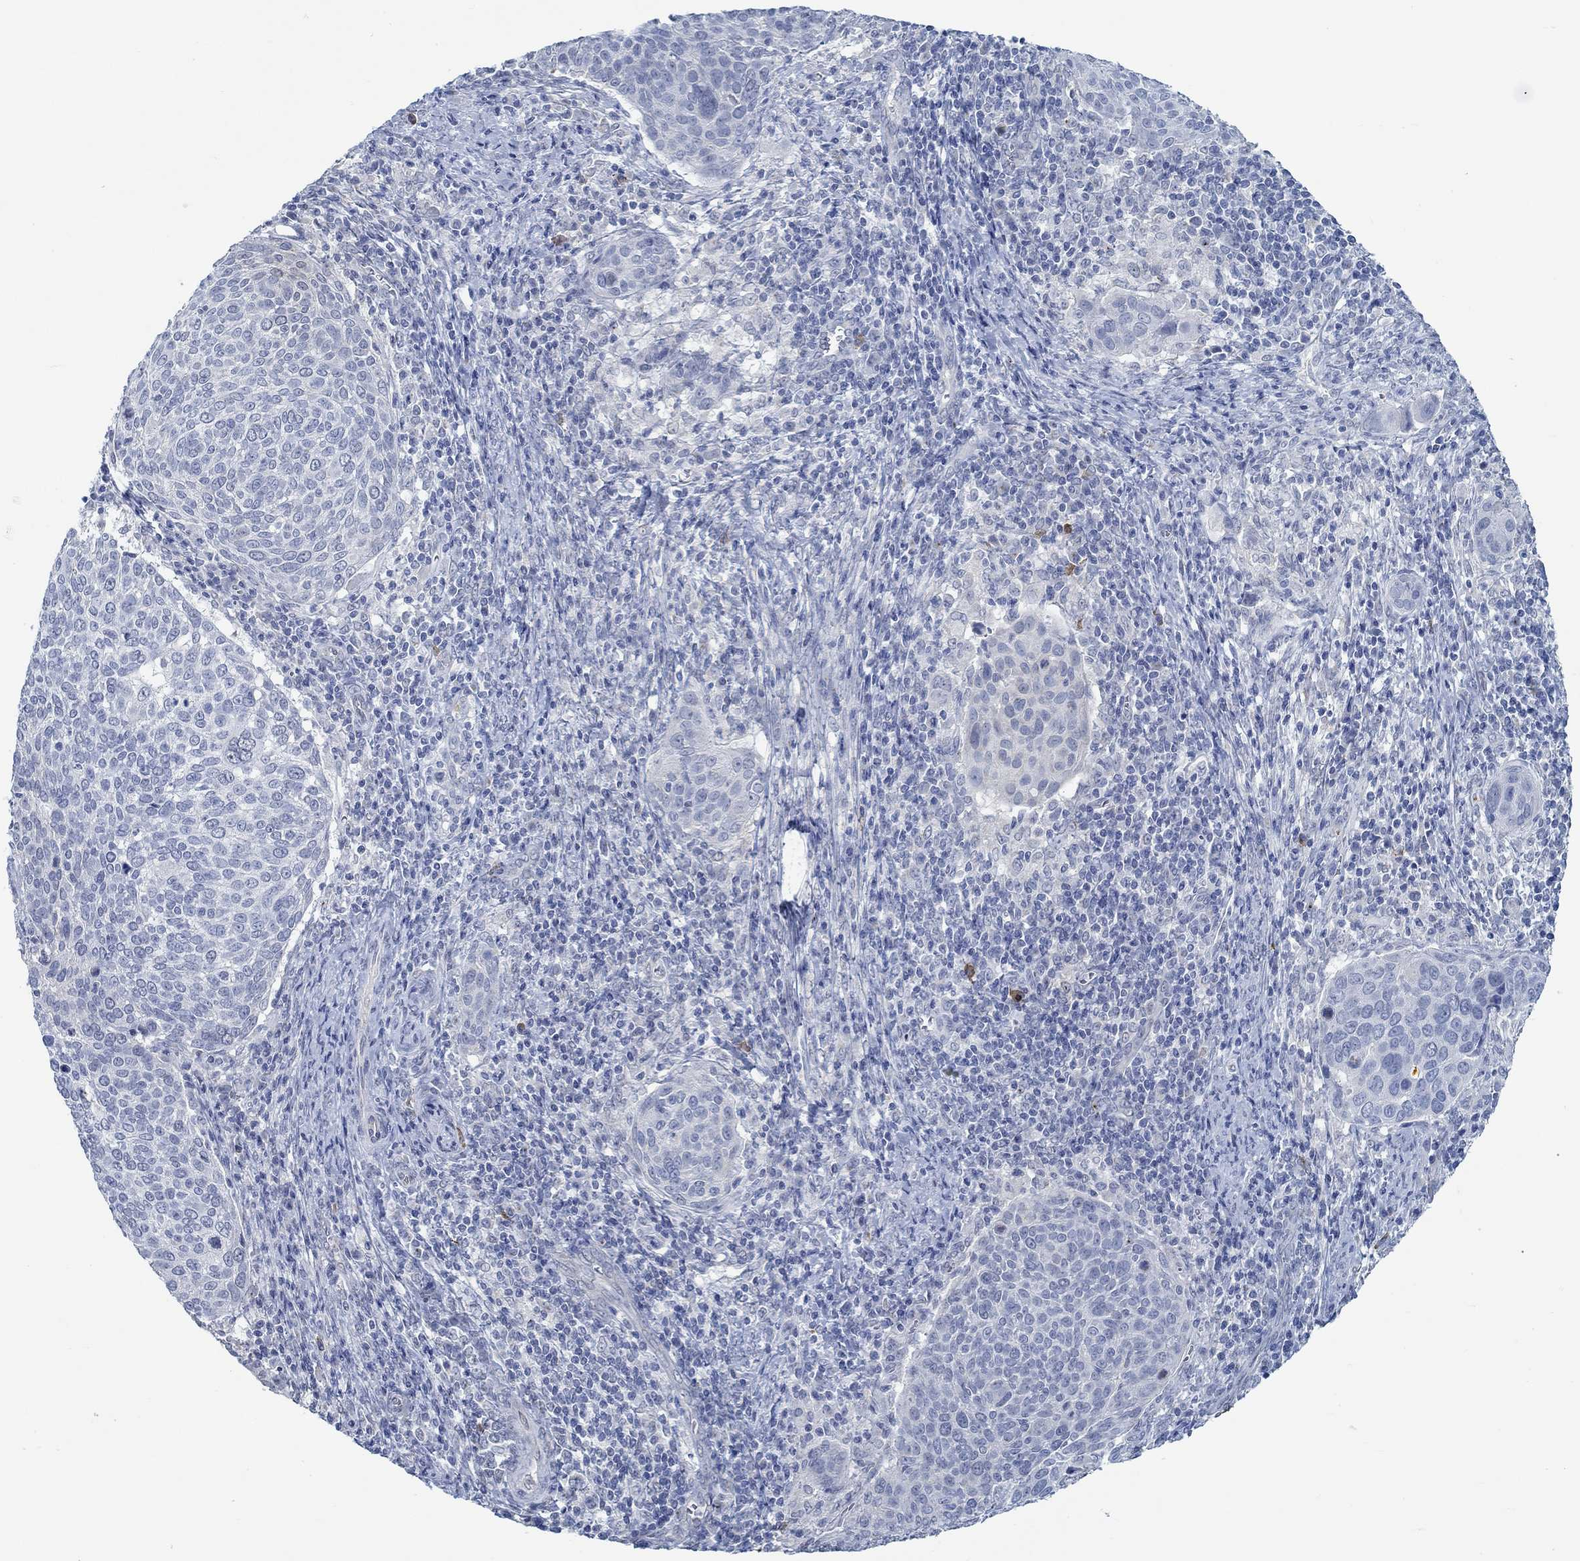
{"staining": {"intensity": "negative", "quantity": "none", "location": "none"}, "tissue": "cervical cancer", "cell_type": "Tumor cells", "image_type": "cancer", "snomed": [{"axis": "morphology", "description": "Squamous cell carcinoma, NOS"}, {"axis": "topography", "description": "Cervix"}], "caption": "There is no significant expression in tumor cells of cervical squamous cell carcinoma.", "gene": "TEKT4", "patient": {"sex": "female", "age": 39}}